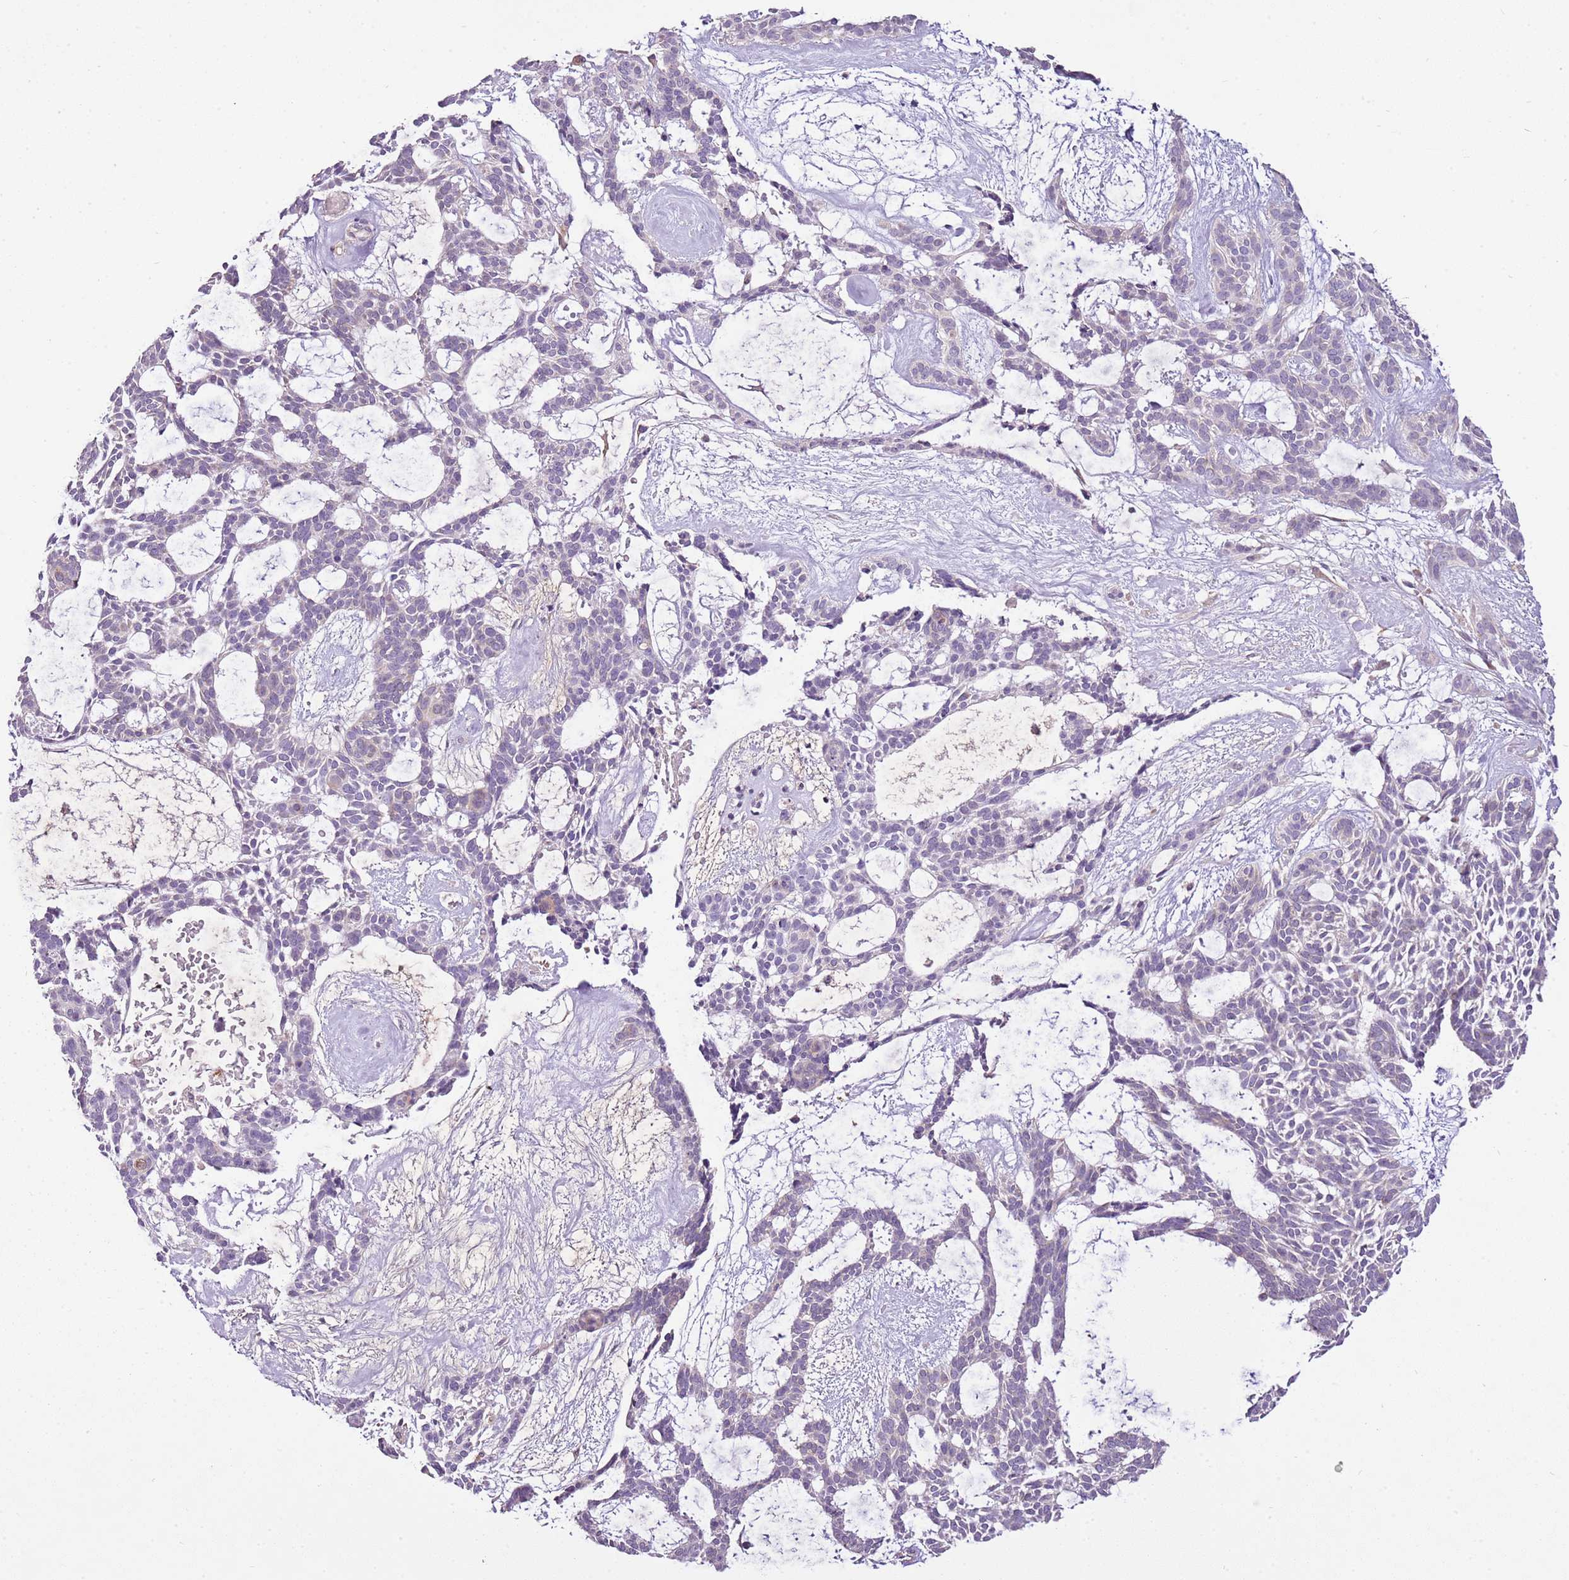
{"staining": {"intensity": "weak", "quantity": "<25%", "location": "cytoplasmic/membranous"}, "tissue": "skin cancer", "cell_type": "Tumor cells", "image_type": "cancer", "snomed": [{"axis": "morphology", "description": "Basal cell carcinoma"}, {"axis": "topography", "description": "Skin"}], "caption": "This is a histopathology image of immunohistochemistry staining of skin basal cell carcinoma, which shows no positivity in tumor cells.", "gene": "CMKLR1", "patient": {"sex": "male", "age": 61}}